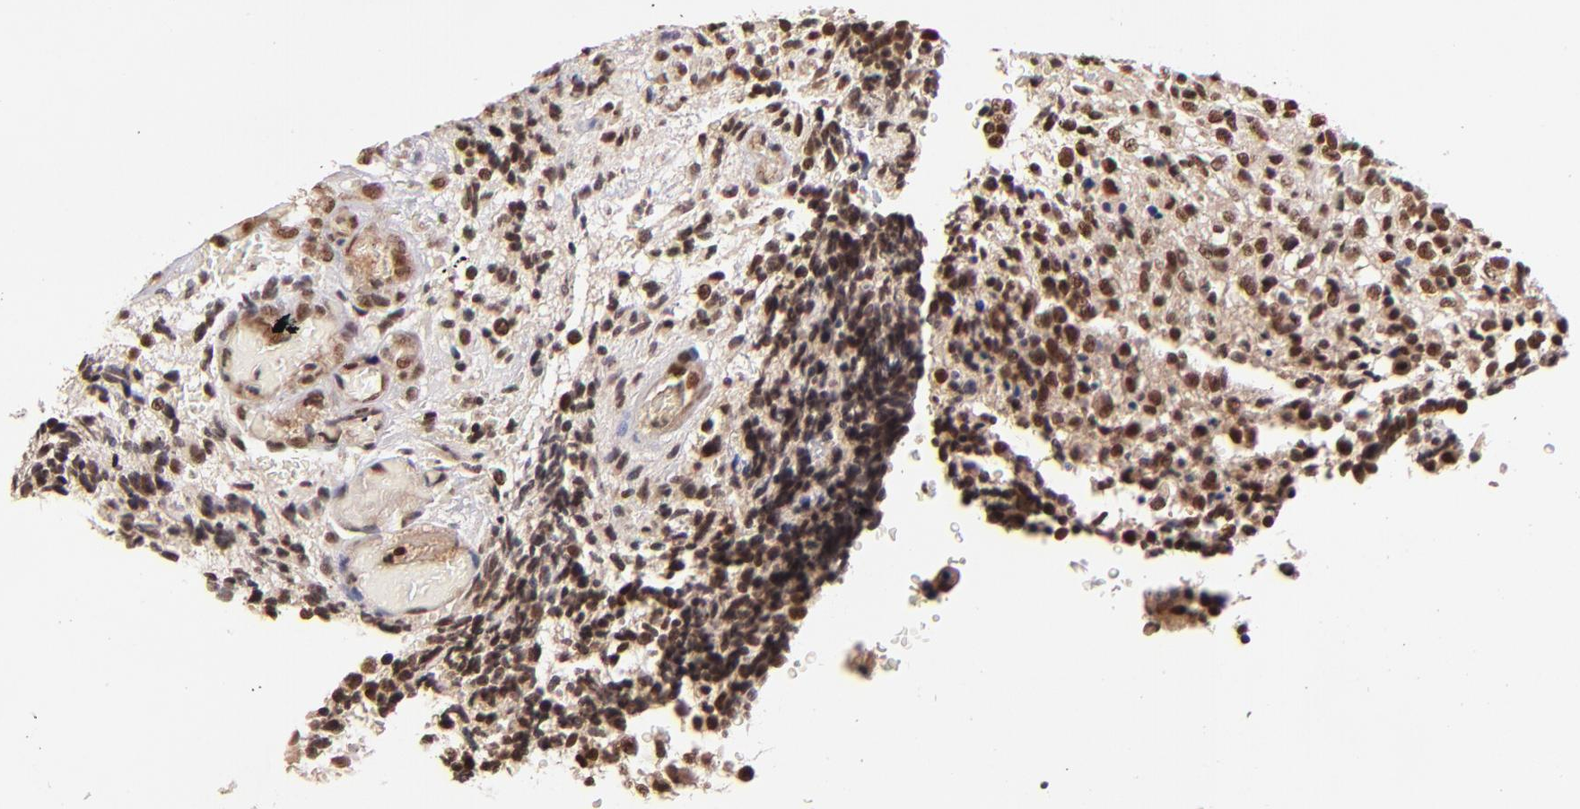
{"staining": {"intensity": "moderate", "quantity": ">75%", "location": "nuclear"}, "tissue": "glioma", "cell_type": "Tumor cells", "image_type": "cancer", "snomed": [{"axis": "morphology", "description": "Glioma, malignant, High grade"}, {"axis": "topography", "description": "Brain"}], "caption": "High-magnification brightfield microscopy of malignant glioma (high-grade) stained with DAB (brown) and counterstained with hematoxylin (blue). tumor cells exhibit moderate nuclear expression is appreciated in about>75% of cells.", "gene": "TERF2", "patient": {"sex": "male", "age": 36}}